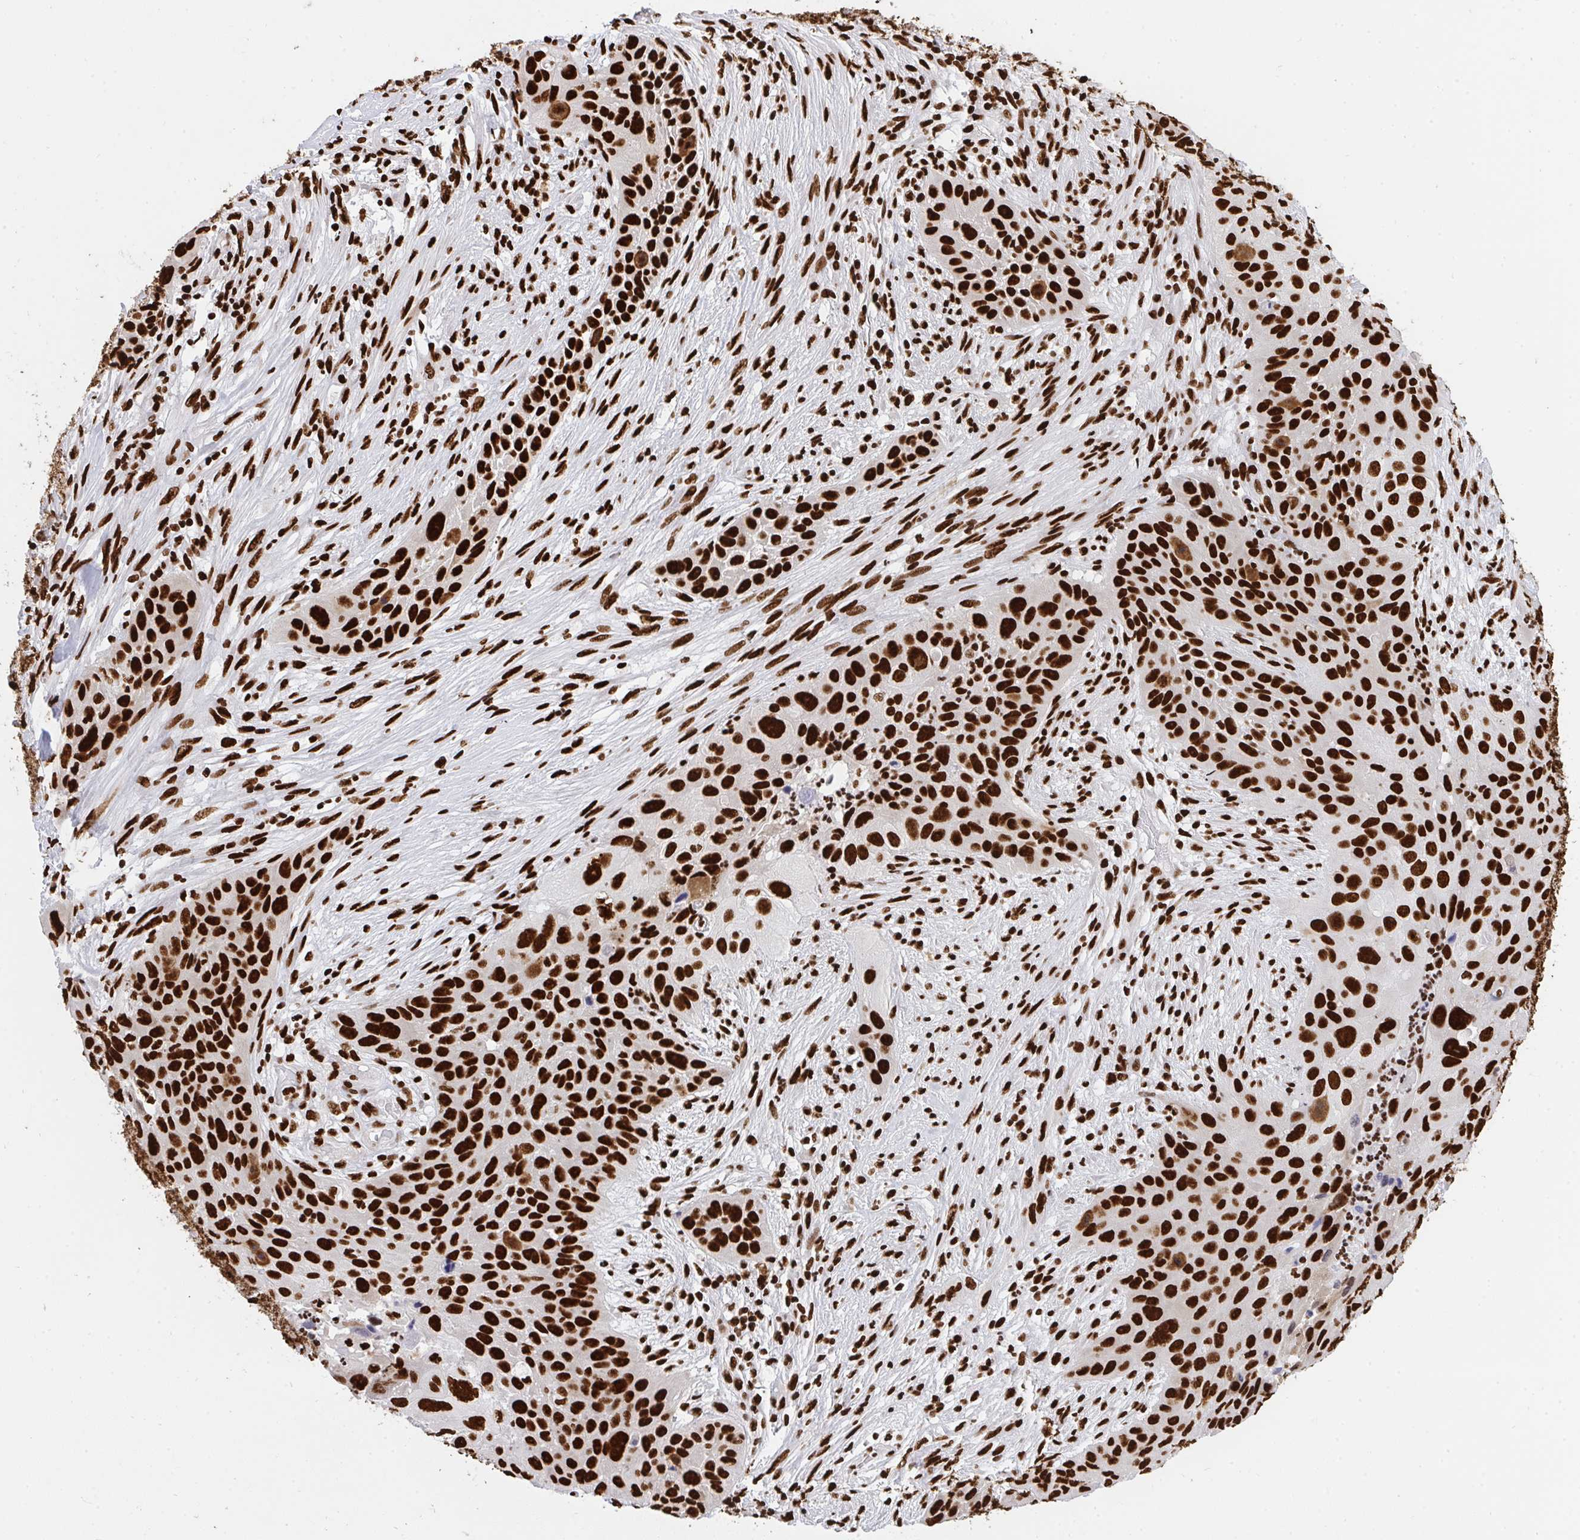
{"staining": {"intensity": "strong", "quantity": ">75%", "location": "nuclear"}, "tissue": "lung cancer", "cell_type": "Tumor cells", "image_type": "cancer", "snomed": [{"axis": "morphology", "description": "Squamous cell carcinoma, NOS"}, {"axis": "topography", "description": "Lung"}], "caption": "Human lung squamous cell carcinoma stained for a protein (brown) reveals strong nuclear positive expression in about >75% of tumor cells.", "gene": "HNRNPL", "patient": {"sex": "male", "age": 63}}